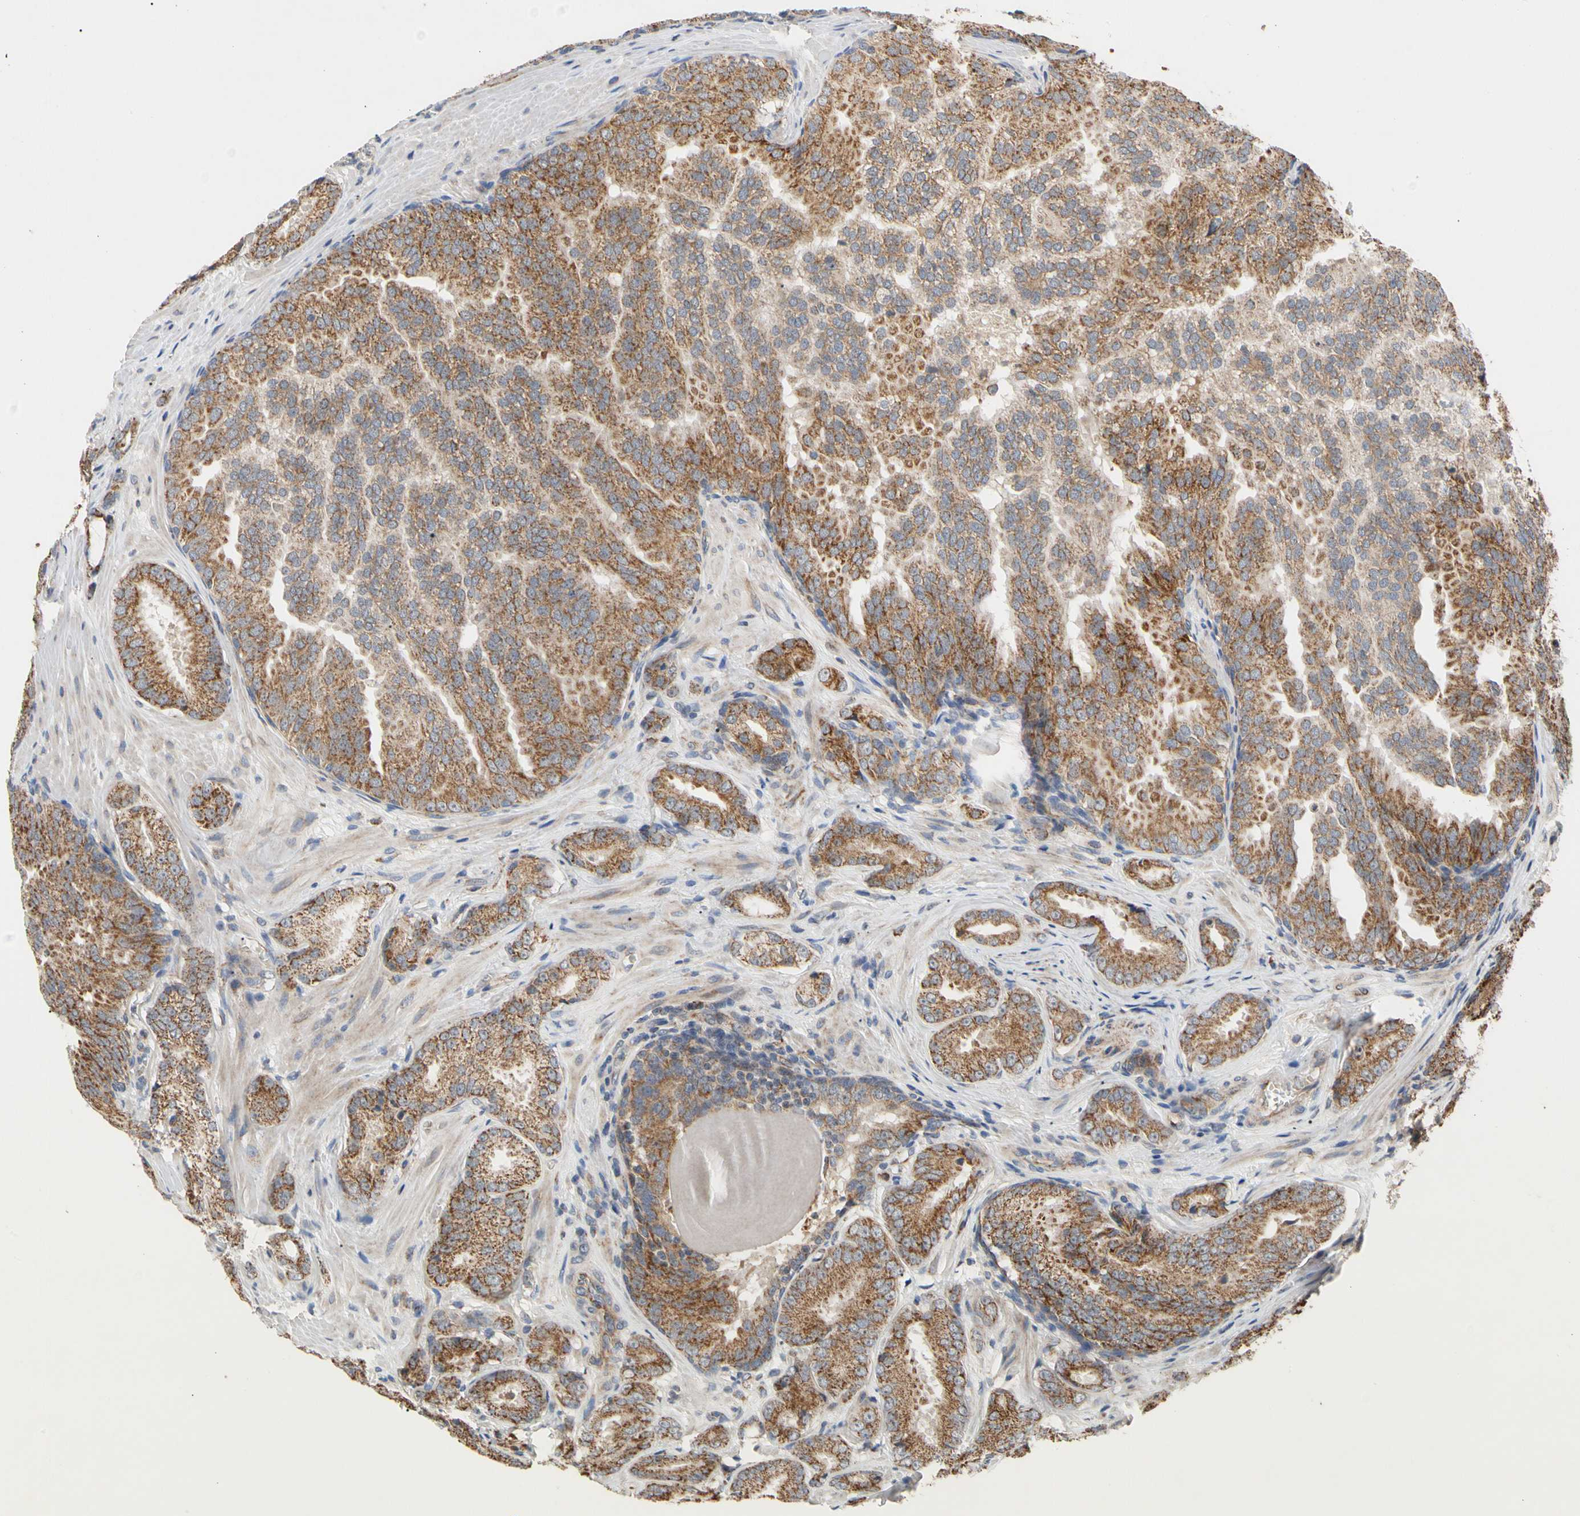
{"staining": {"intensity": "moderate", "quantity": ">75%", "location": "cytoplasmic/membranous"}, "tissue": "prostate cancer", "cell_type": "Tumor cells", "image_type": "cancer", "snomed": [{"axis": "morphology", "description": "Adenocarcinoma, High grade"}, {"axis": "topography", "description": "Prostate"}], "caption": "The histopathology image displays immunohistochemical staining of prostate cancer (adenocarcinoma (high-grade)). There is moderate cytoplasmic/membranous expression is identified in about >75% of tumor cells. The protein of interest is shown in brown color, while the nuclei are stained blue.", "gene": "GPD2", "patient": {"sex": "male", "age": 64}}